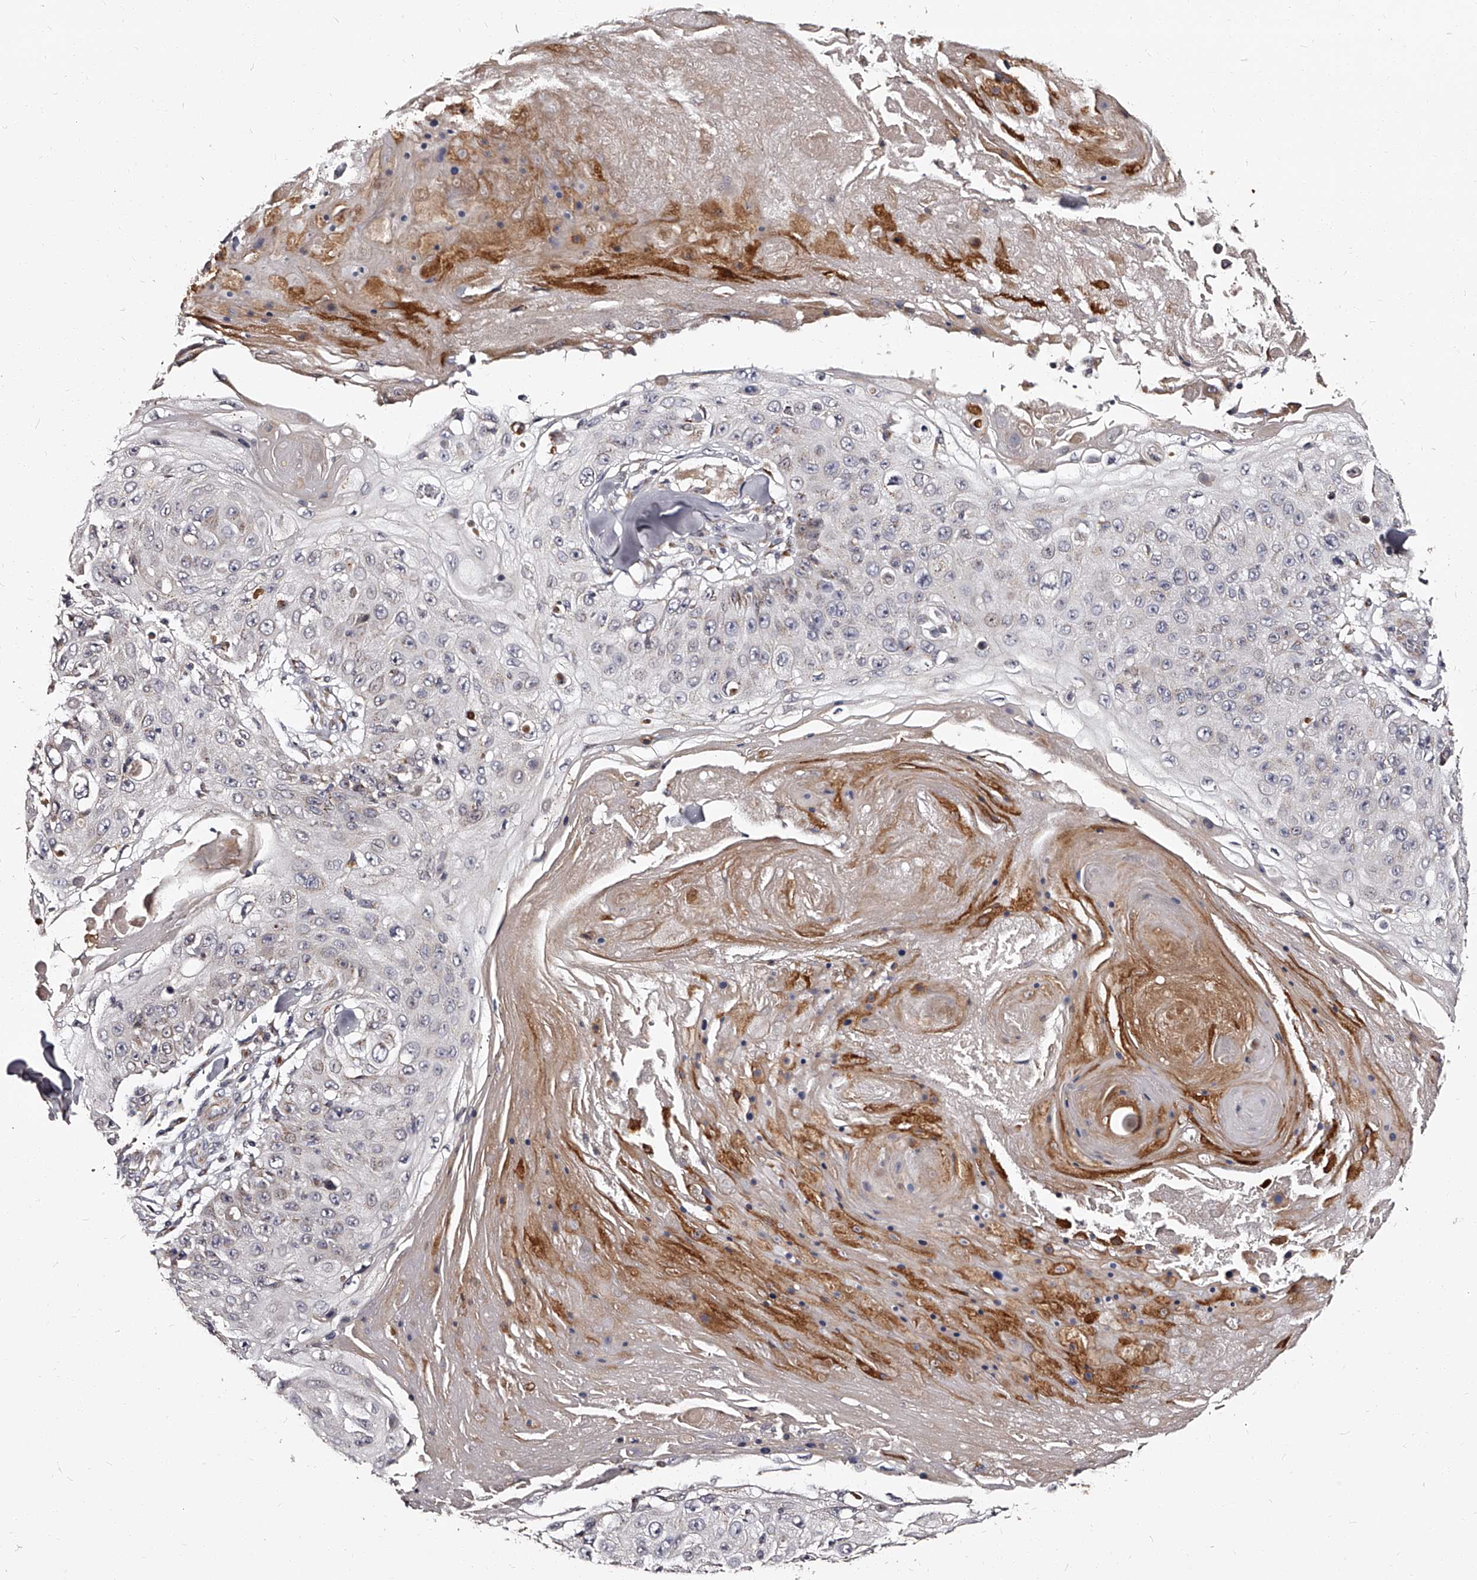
{"staining": {"intensity": "negative", "quantity": "none", "location": "none"}, "tissue": "skin cancer", "cell_type": "Tumor cells", "image_type": "cancer", "snomed": [{"axis": "morphology", "description": "Squamous cell carcinoma, NOS"}, {"axis": "topography", "description": "Skin"}], "caption": "Immunohistochemical staining of skin squamous cell carcinoma shows no significant positivity in tumor cells.", "gene": "RSC1A1", "patient": {"sex": "male", "age": 86}}